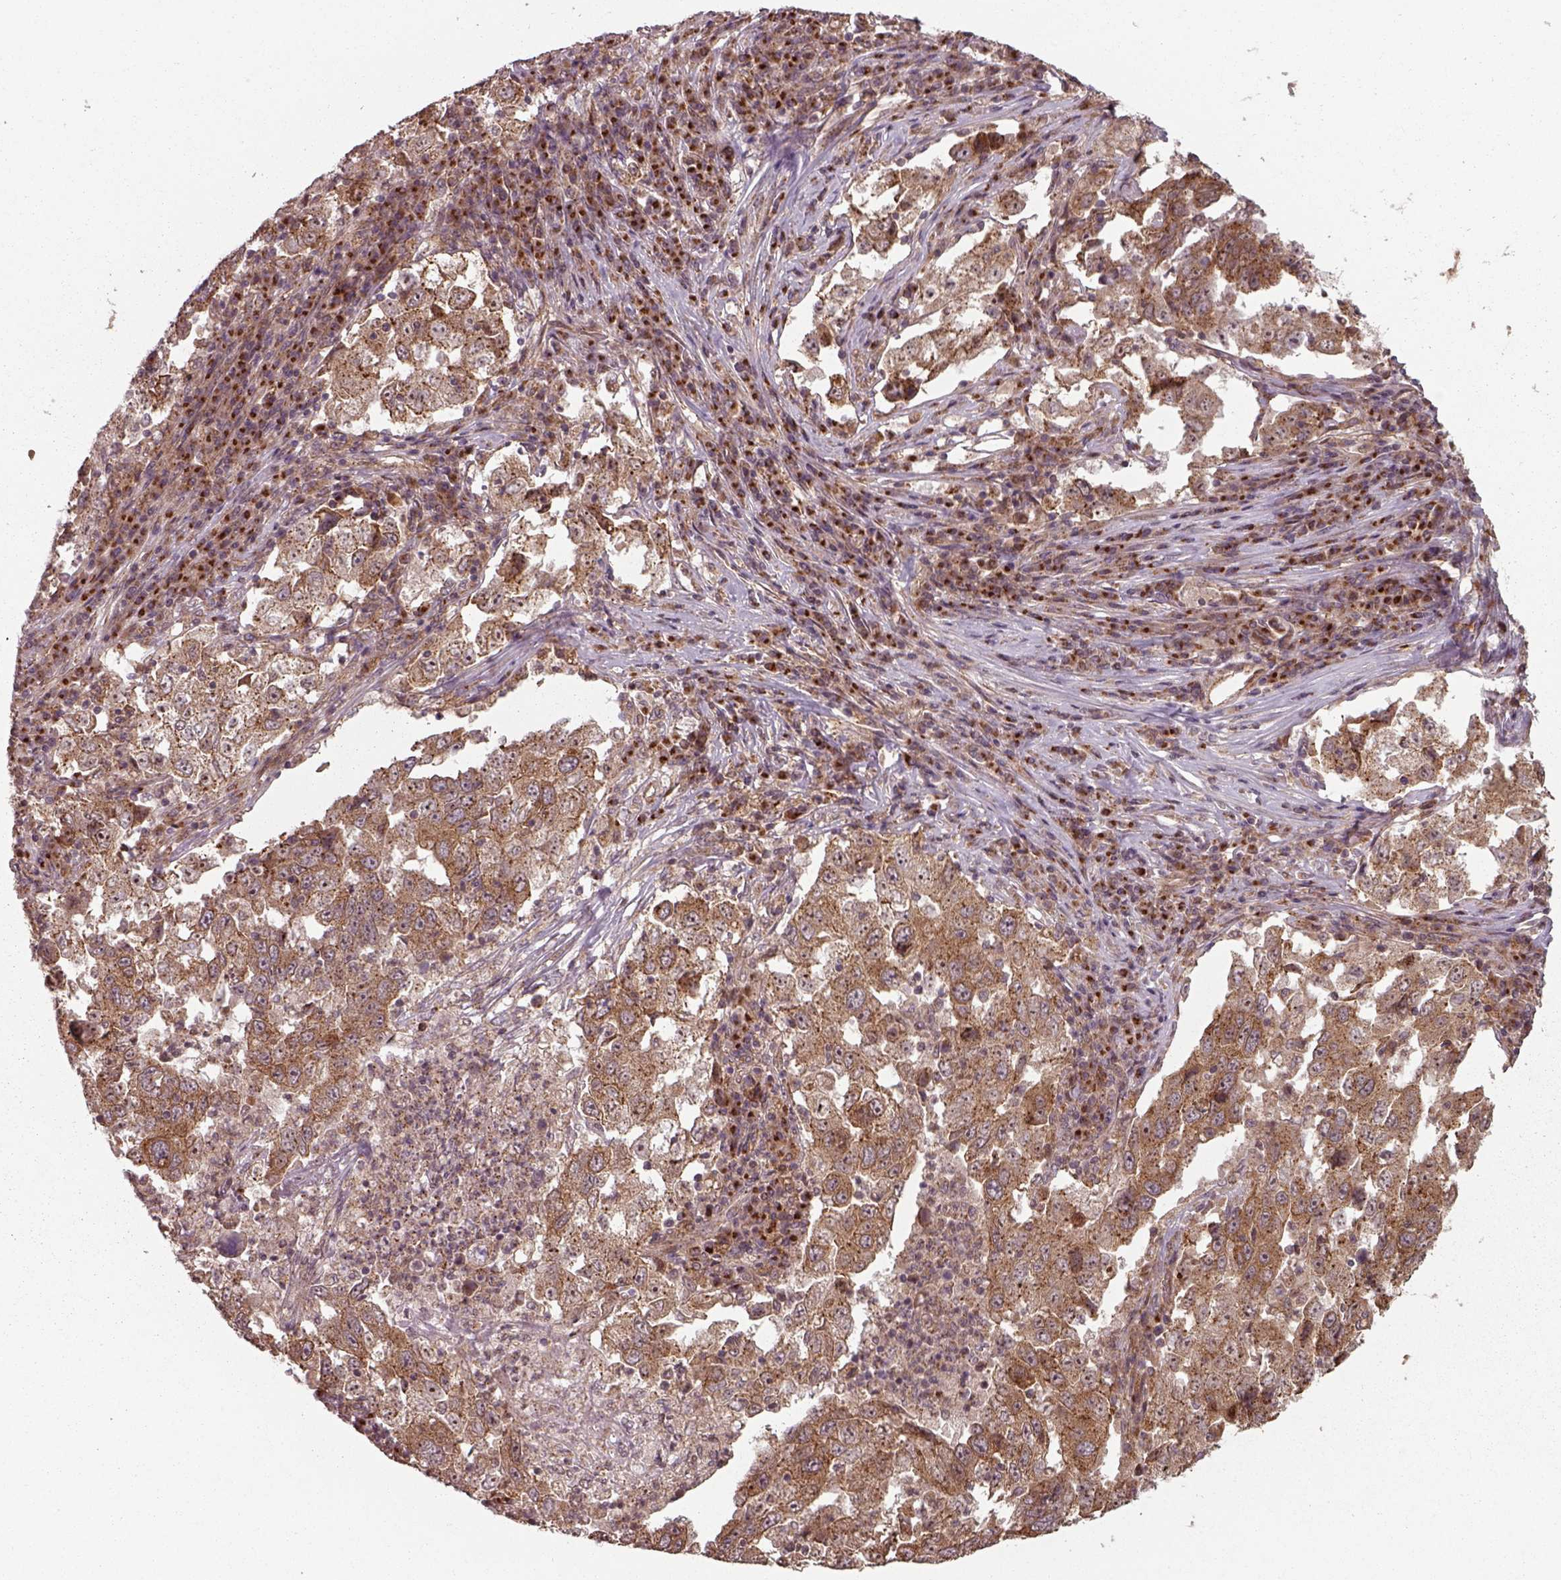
{"staining": {"intensity": "moderate", "quantity": ">75%", "location": "cytoplasmic/membranous"}, "tissue": "lung cancer", "cell_type": "Tumor cells", "image_type": "cancer", "snomed": [{"axis": "morphology", "description": "Adenocarcinoma, NOS"}, {"axis": "topography", "description": "Lung"}], "caption": "The immunohistochemical stain shows moderate cytoplasmic/membranous staining in tumor cells of adenocarcinoma (lung) tissue.", "gene": "CHMP3", "patient": {"sex": "male", "age": 73}}